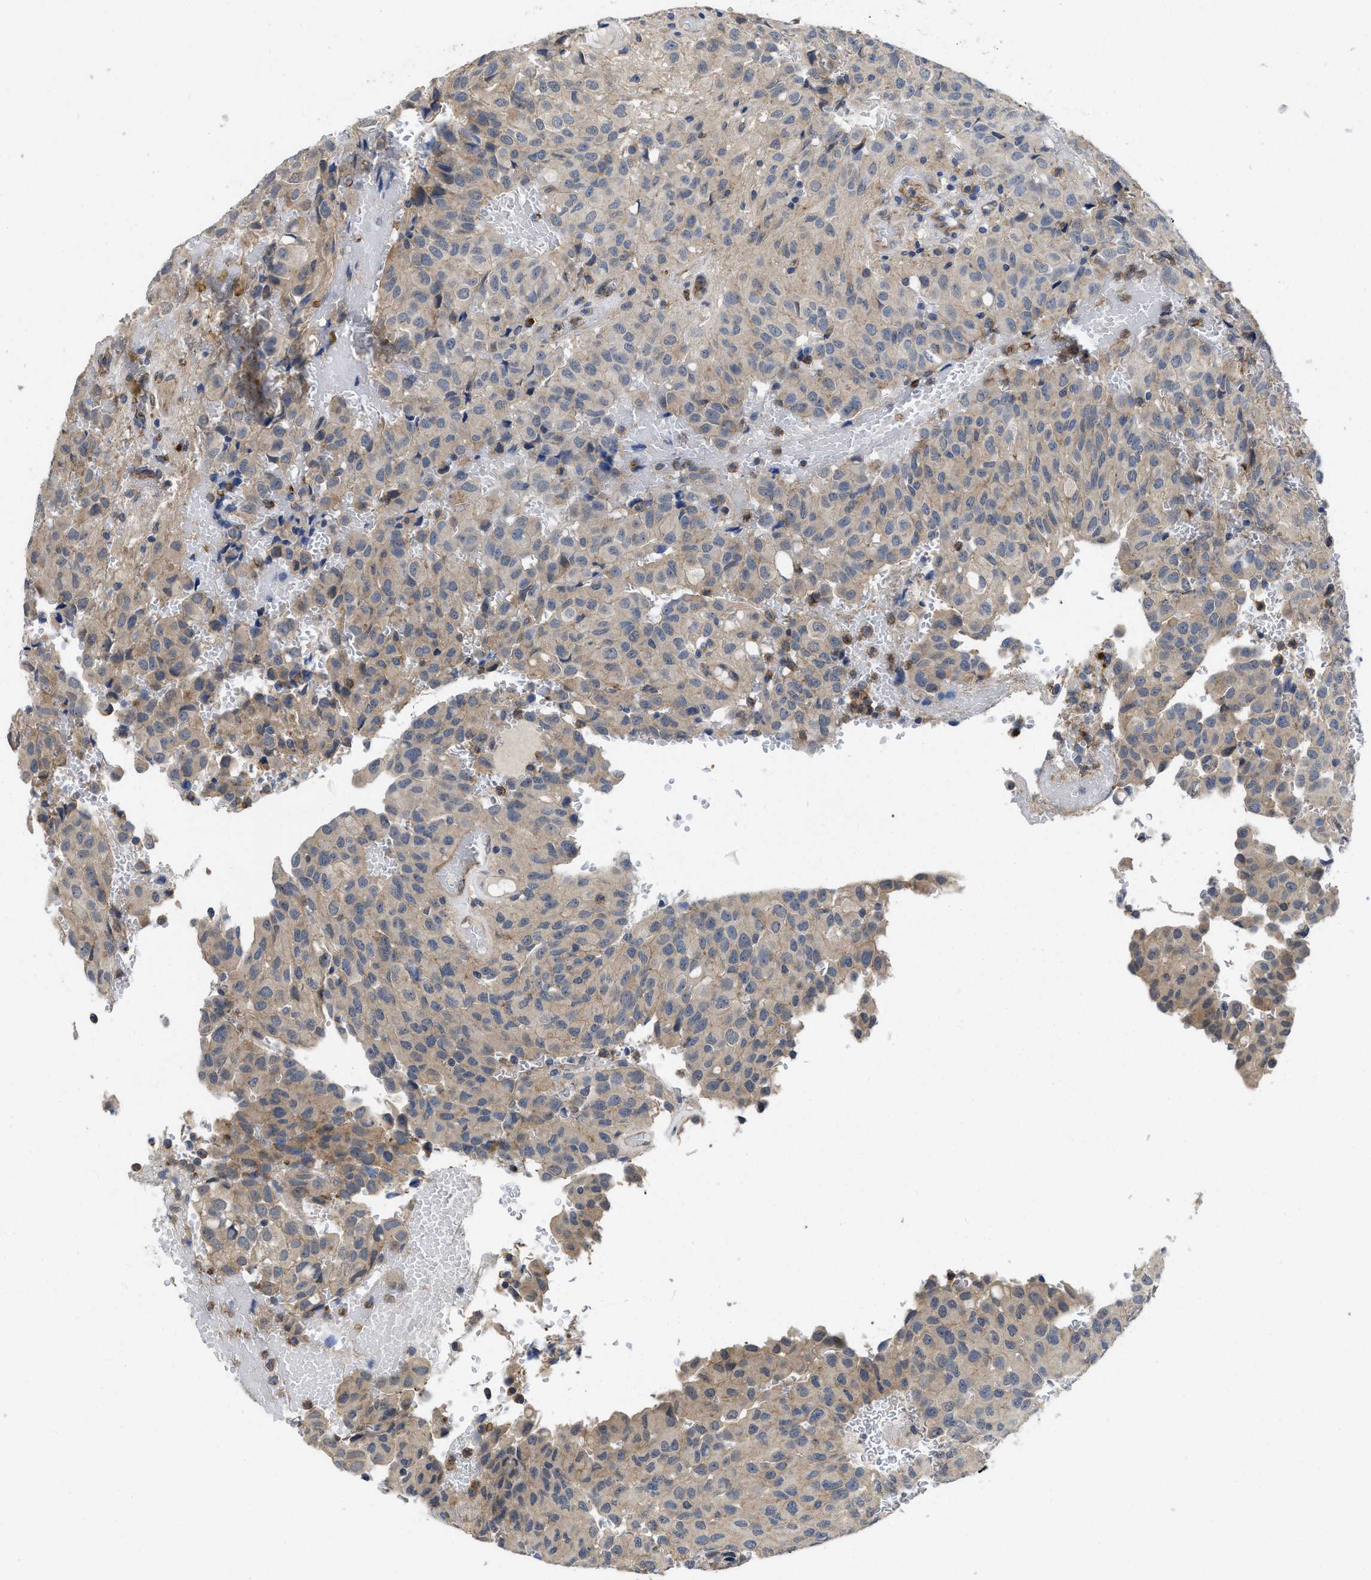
{"staining": {"intensity": "weak", "quantity": "25%-75%", "location": "cytoplasmic/membranous"}, "tissue": "glioma", "cell_type": "Tumor cells", "image_type": "cancer", "snomed": [{"axis": "morphology", "description": "Glioma, malignant, High grade"}, {"axis": "topography", "description": "Brain"}], "caption": "Glioma stained with IHC shows weak cytoplasmic/membranous expression in about 25%-75% of tumor cells. Using DAB (3,3'-diaminobenzidine) (brown) and hematoxylin (blue) stains, captured at high magnification using brightfield microscopy.", "gene": "PKD2", "patient": {"sex": "male", "age": 32}}